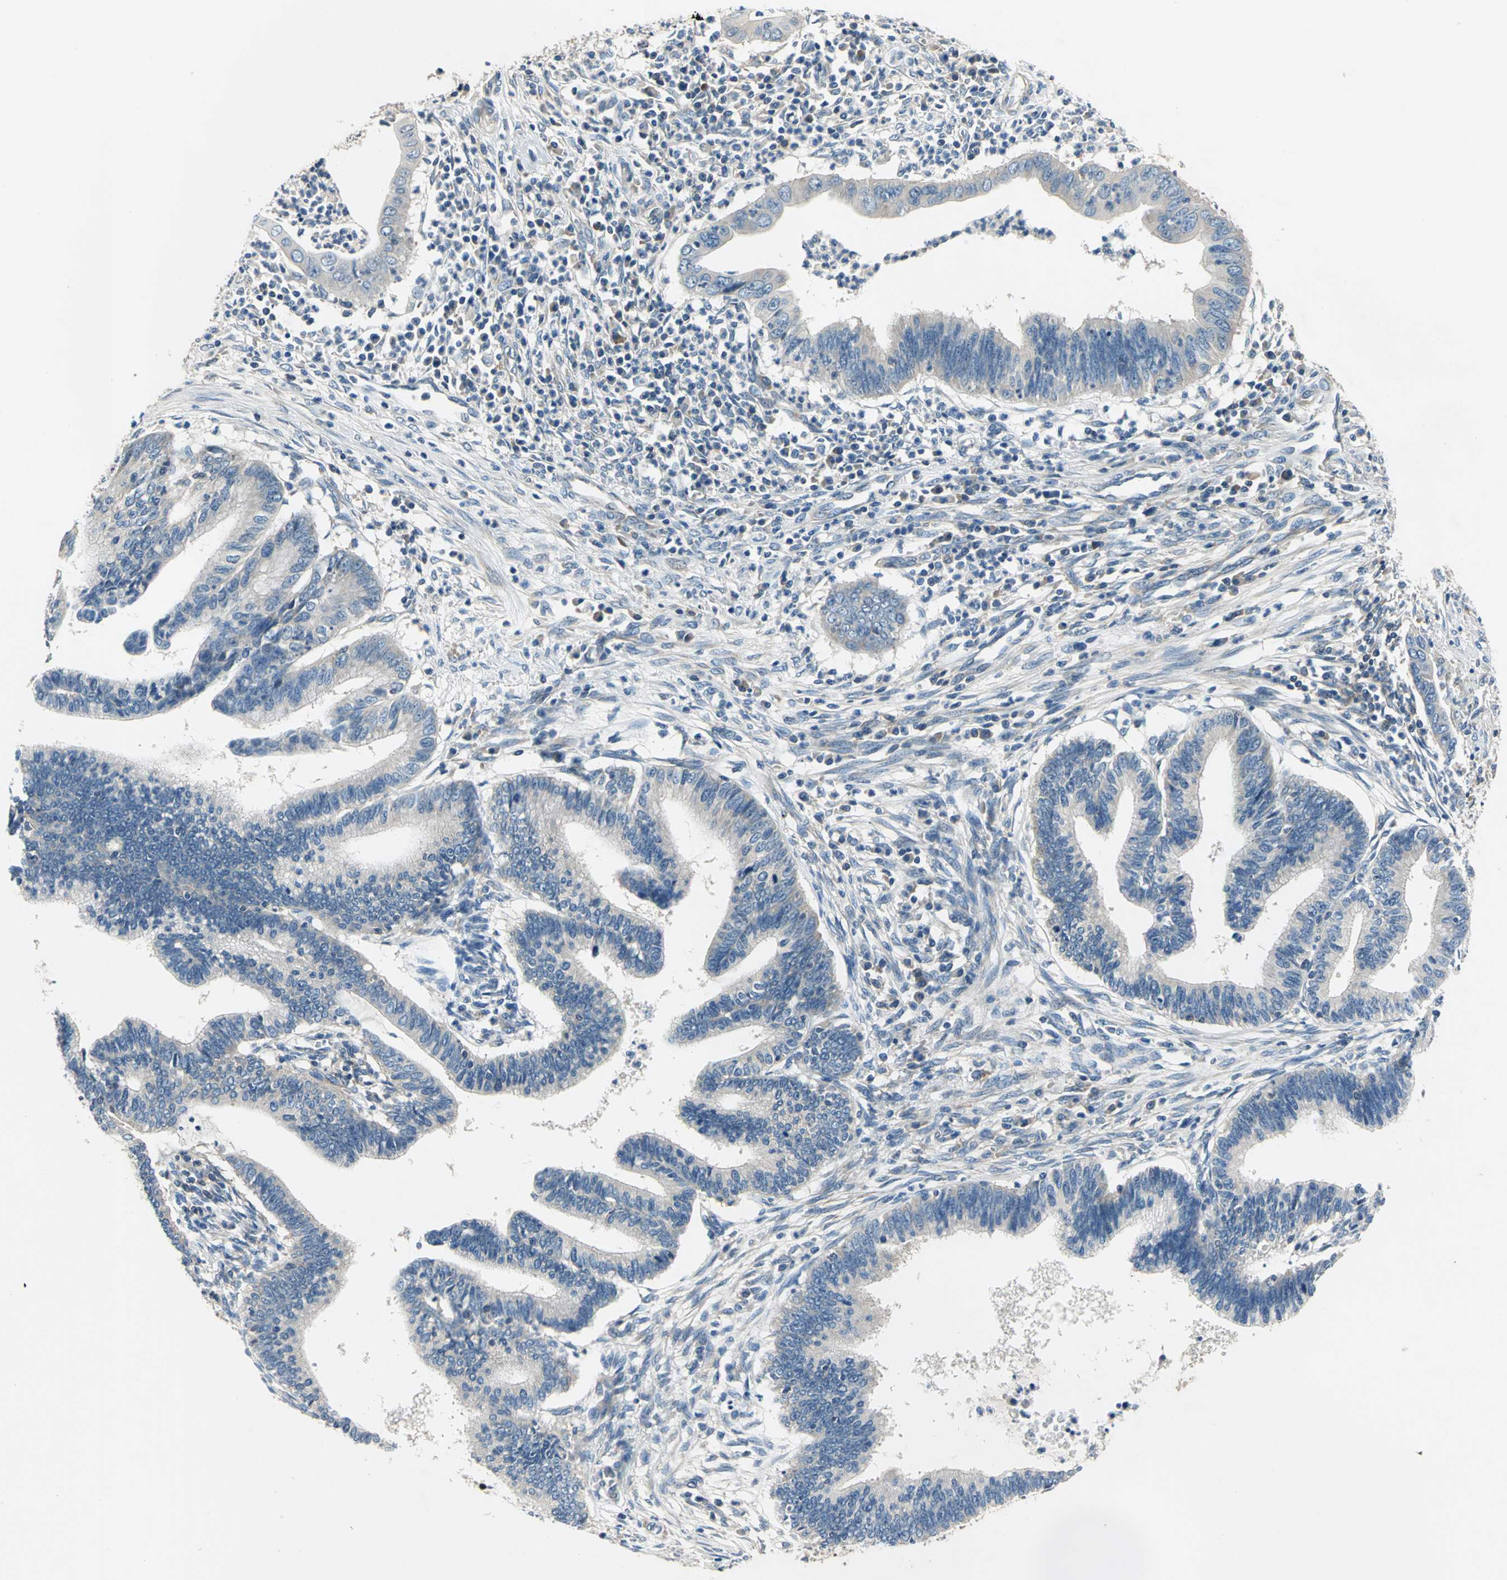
{"staining": {"intensity": "weak", "quantity": "<25%", "location": "cytoplasmic/membranous"}, "tissue": "cervical cancer", "cell_type": "Tumor cells", "image_type": "cancer", "snomed": [{"axis": "morphology", "description": "Adenocarcinoma, NOS"}, {"axis": "topography", "description": "Cervix"}], "caption": "An image of human cervical cancer (adenocarcinoma) is negative for staining in tumor cells.", "gene": "DDX3Y", "patient": {"sex": "female", "age": 36}}